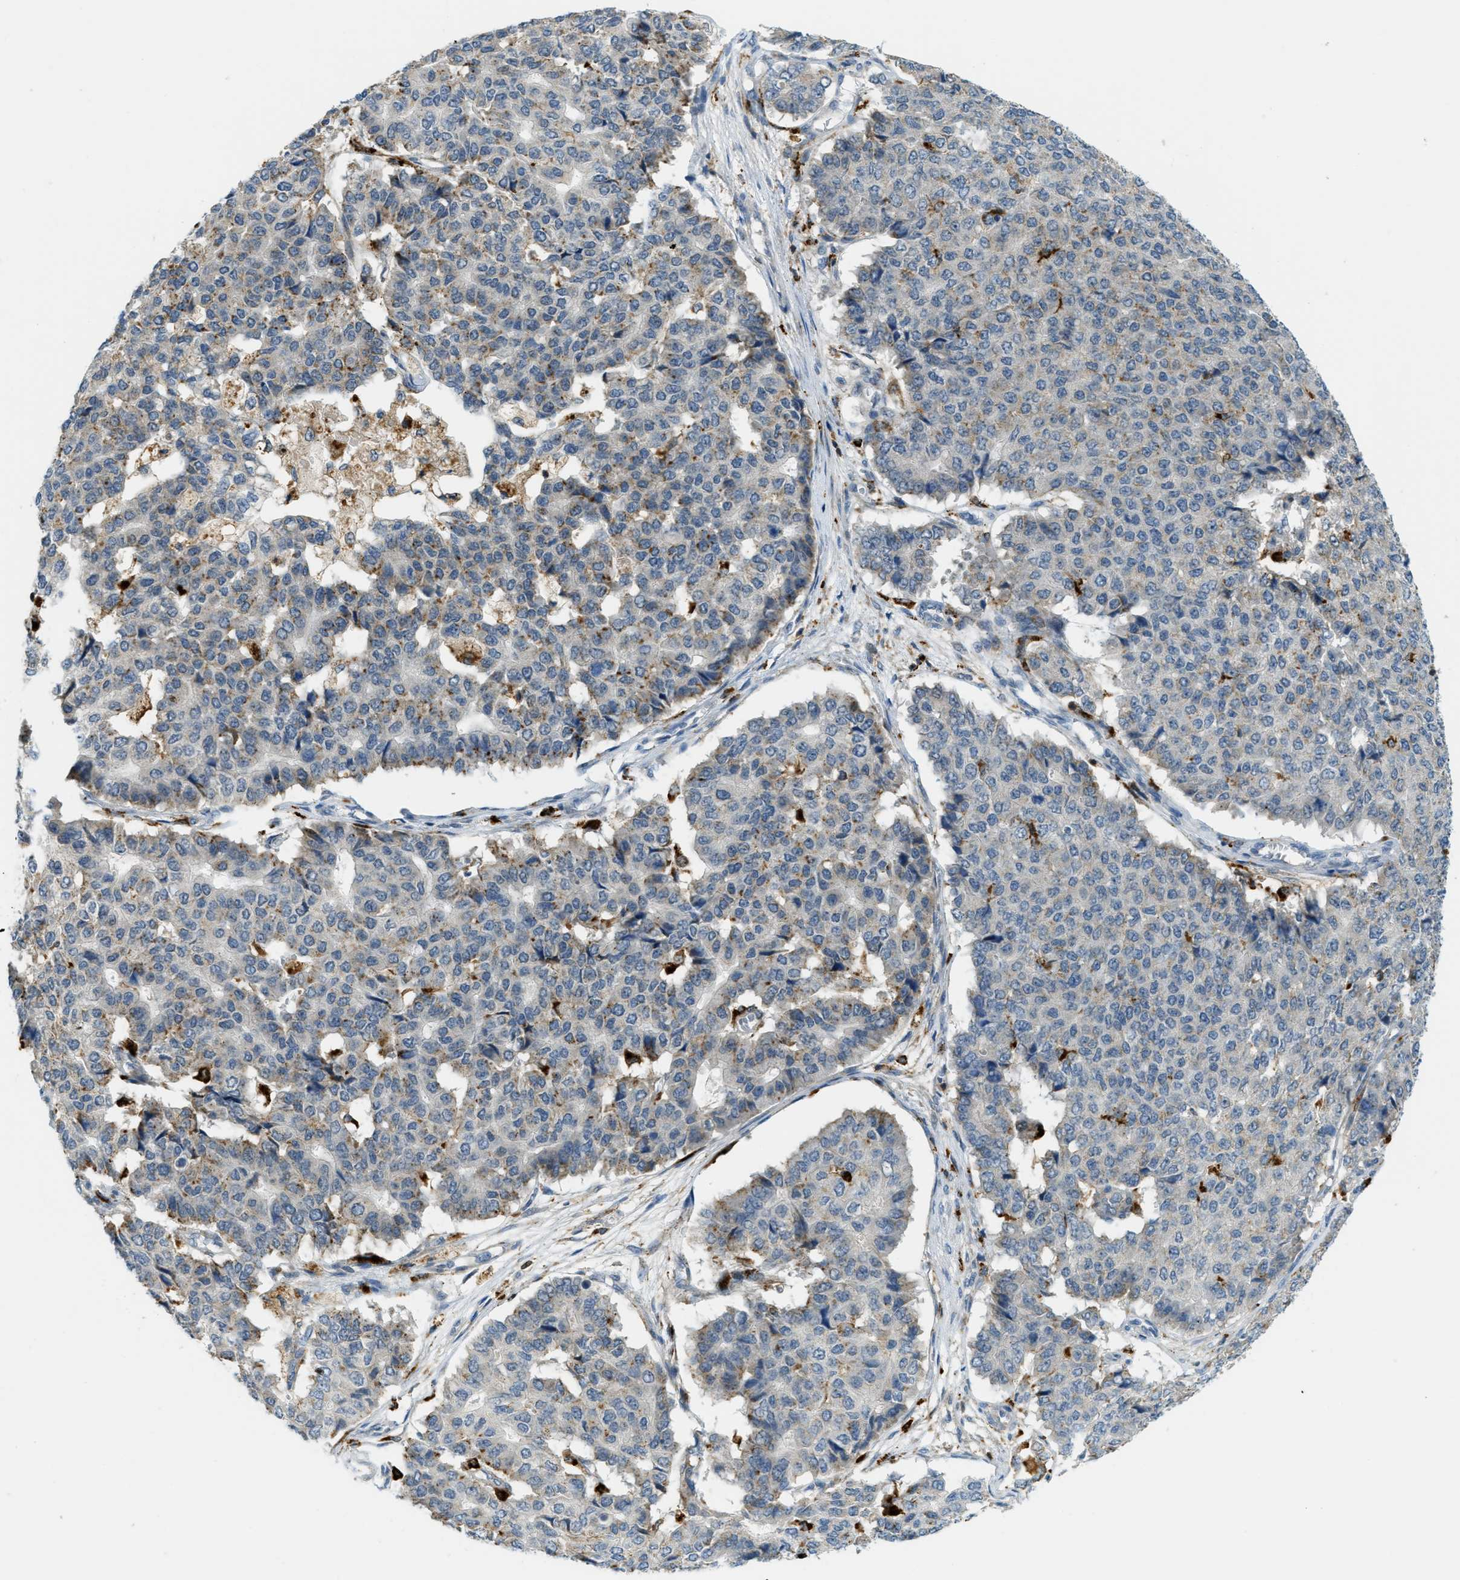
{"staining": {"intensity": "moderate", "quantity": "<25%", "location": "cytoplasmic/membranous"}, "tissue": "pancreatic cancer", "cell_type": "Tumor cells", "image_type": "cancer", "snomed": [{"axis": "morphology", "description": "Adenocarcinoma, NOS"}, {"axis": "topography", "description": "Pancreas"}], "caption": "About <25% of tumor cells in human adenocarcinoma (pancreatic) reveal moderate cytoplasmic/membranous protein positivity as visualized by brown immunohistochemical staining.", "gene": "PLBD2", "patient": {"sex": "male", "age": 50}}